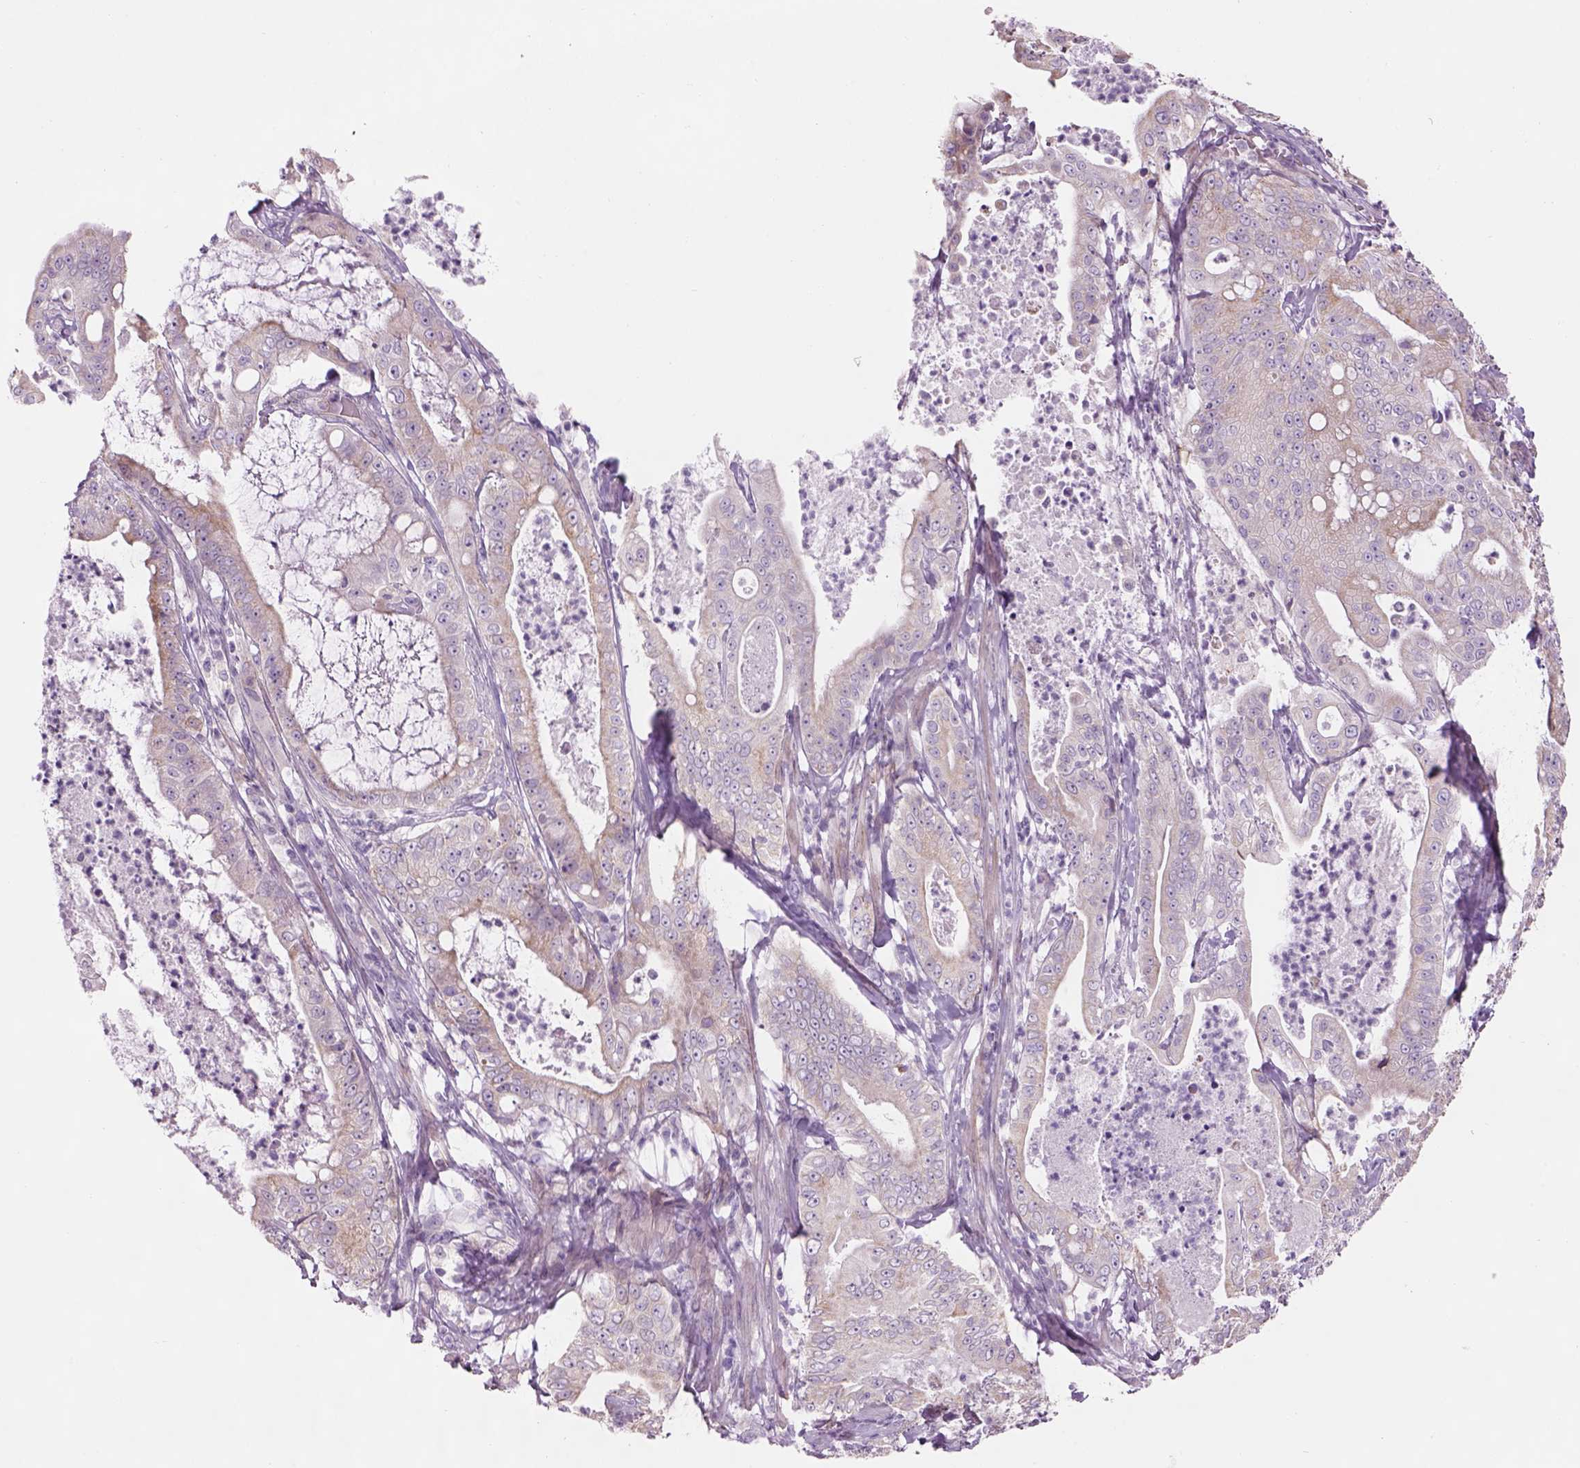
{"staining": {"intensity": "weak", "quantity": "<25%", "location": "cytoplasmic/membranous"}, "tissue": "pancreatic cancer", "cell_type": "Tumor cells", "image_type": "cancer", "snomed": [{"axis": "morphology", "description": "Adenocarcinoma, NOS"}, {"axis": "topography", "description": "Pancreas"}], "caption": "There is no significant expression in tumor cells of pancreatic cancer.", "gene": "IFT52", "patient": {"sex": "male", "age": 71}}